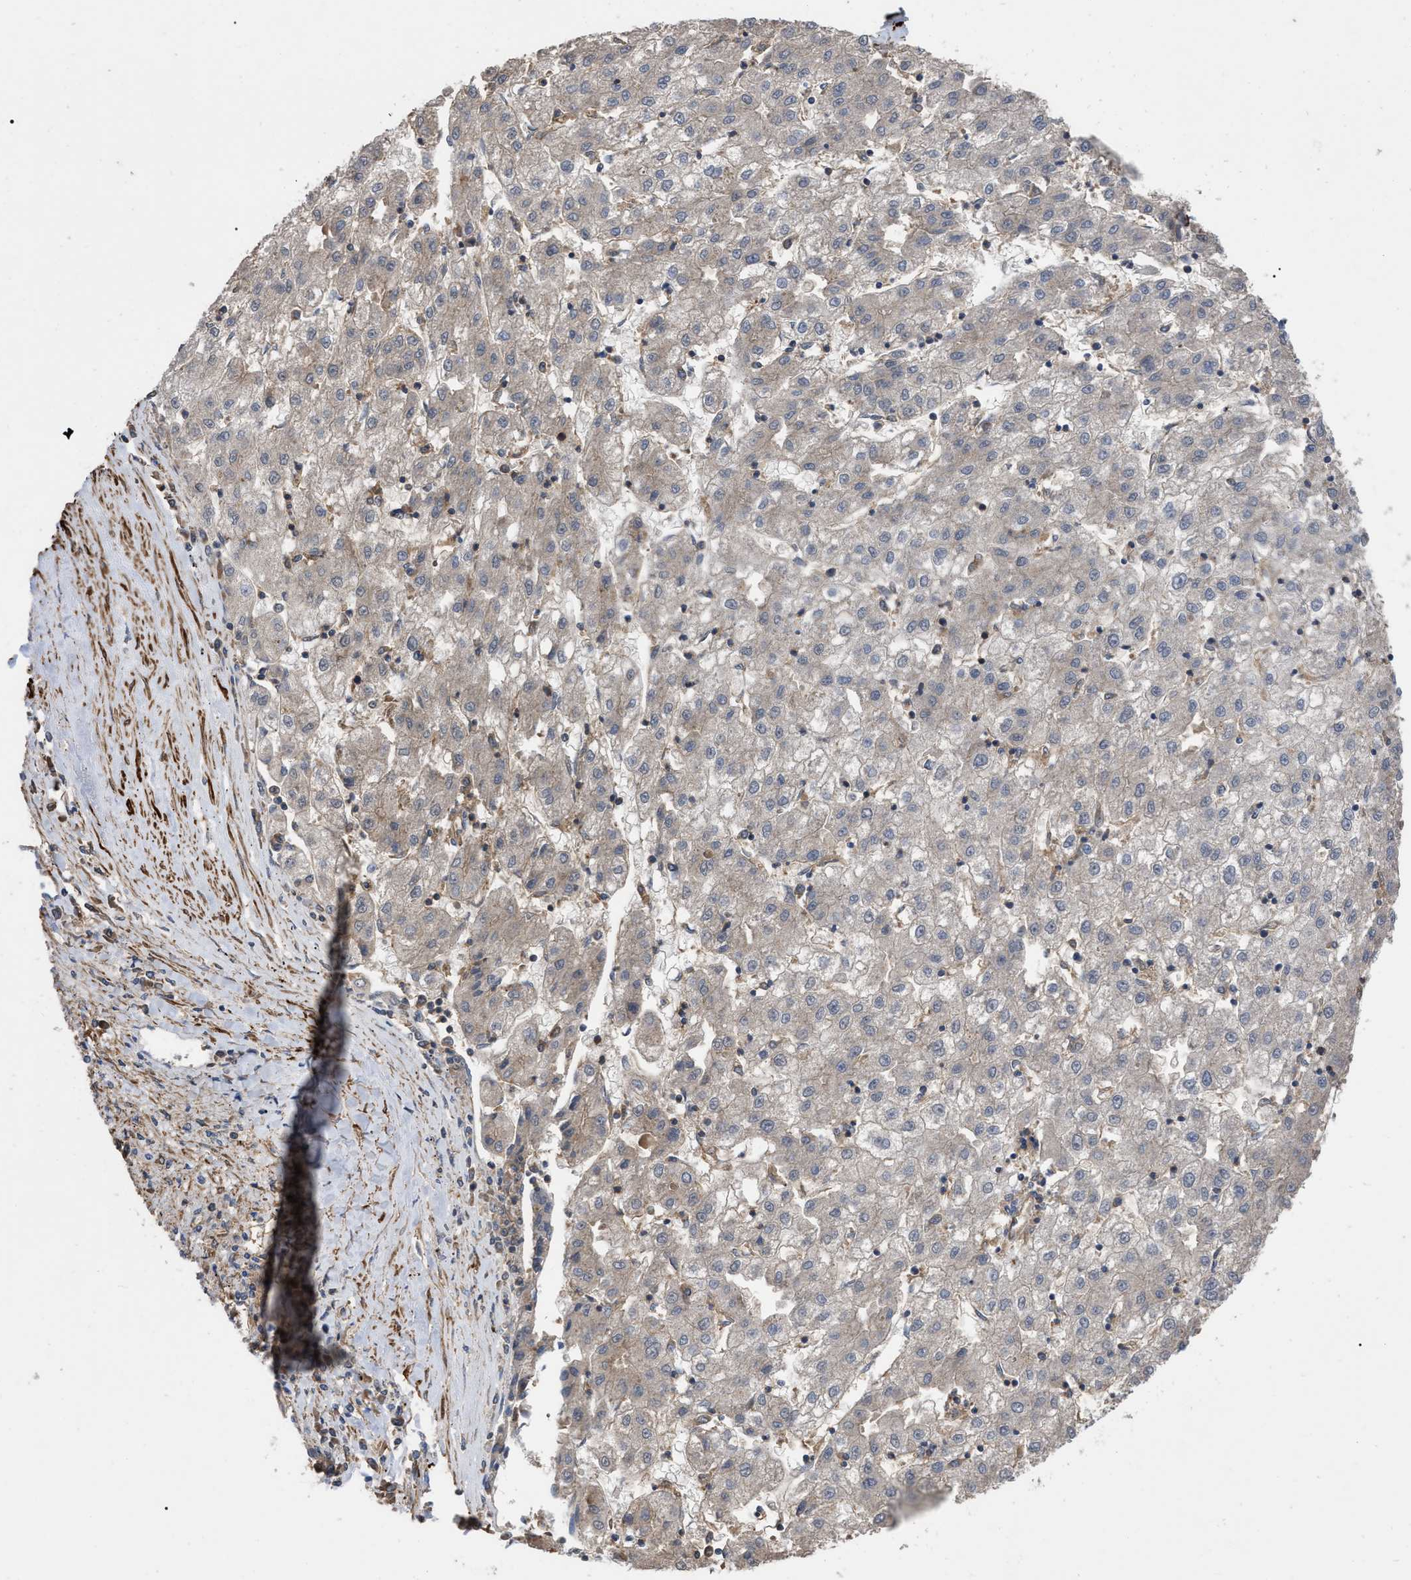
{"staining": {"intensity": "weak", "quantity": "<25%", "location": "cytoplasmic/membranous"}, "tissue": "liver cancer", "cell_type": "Tumor cells", "image_type": "cancer", "snomed": [{"axis": "morphology", "description": "Carcinoma, Hepatocellular, NOS"}, {"axis": "topography", "description": "Liver"}], "caption": "This is a micrograph of immunohistochemistry staining of liver cancer (hepatocellular carcinoma), which shows no expression in tumor cells.", "gene": "RABEP1", "patient": {"sex": "male", "age": 72}}